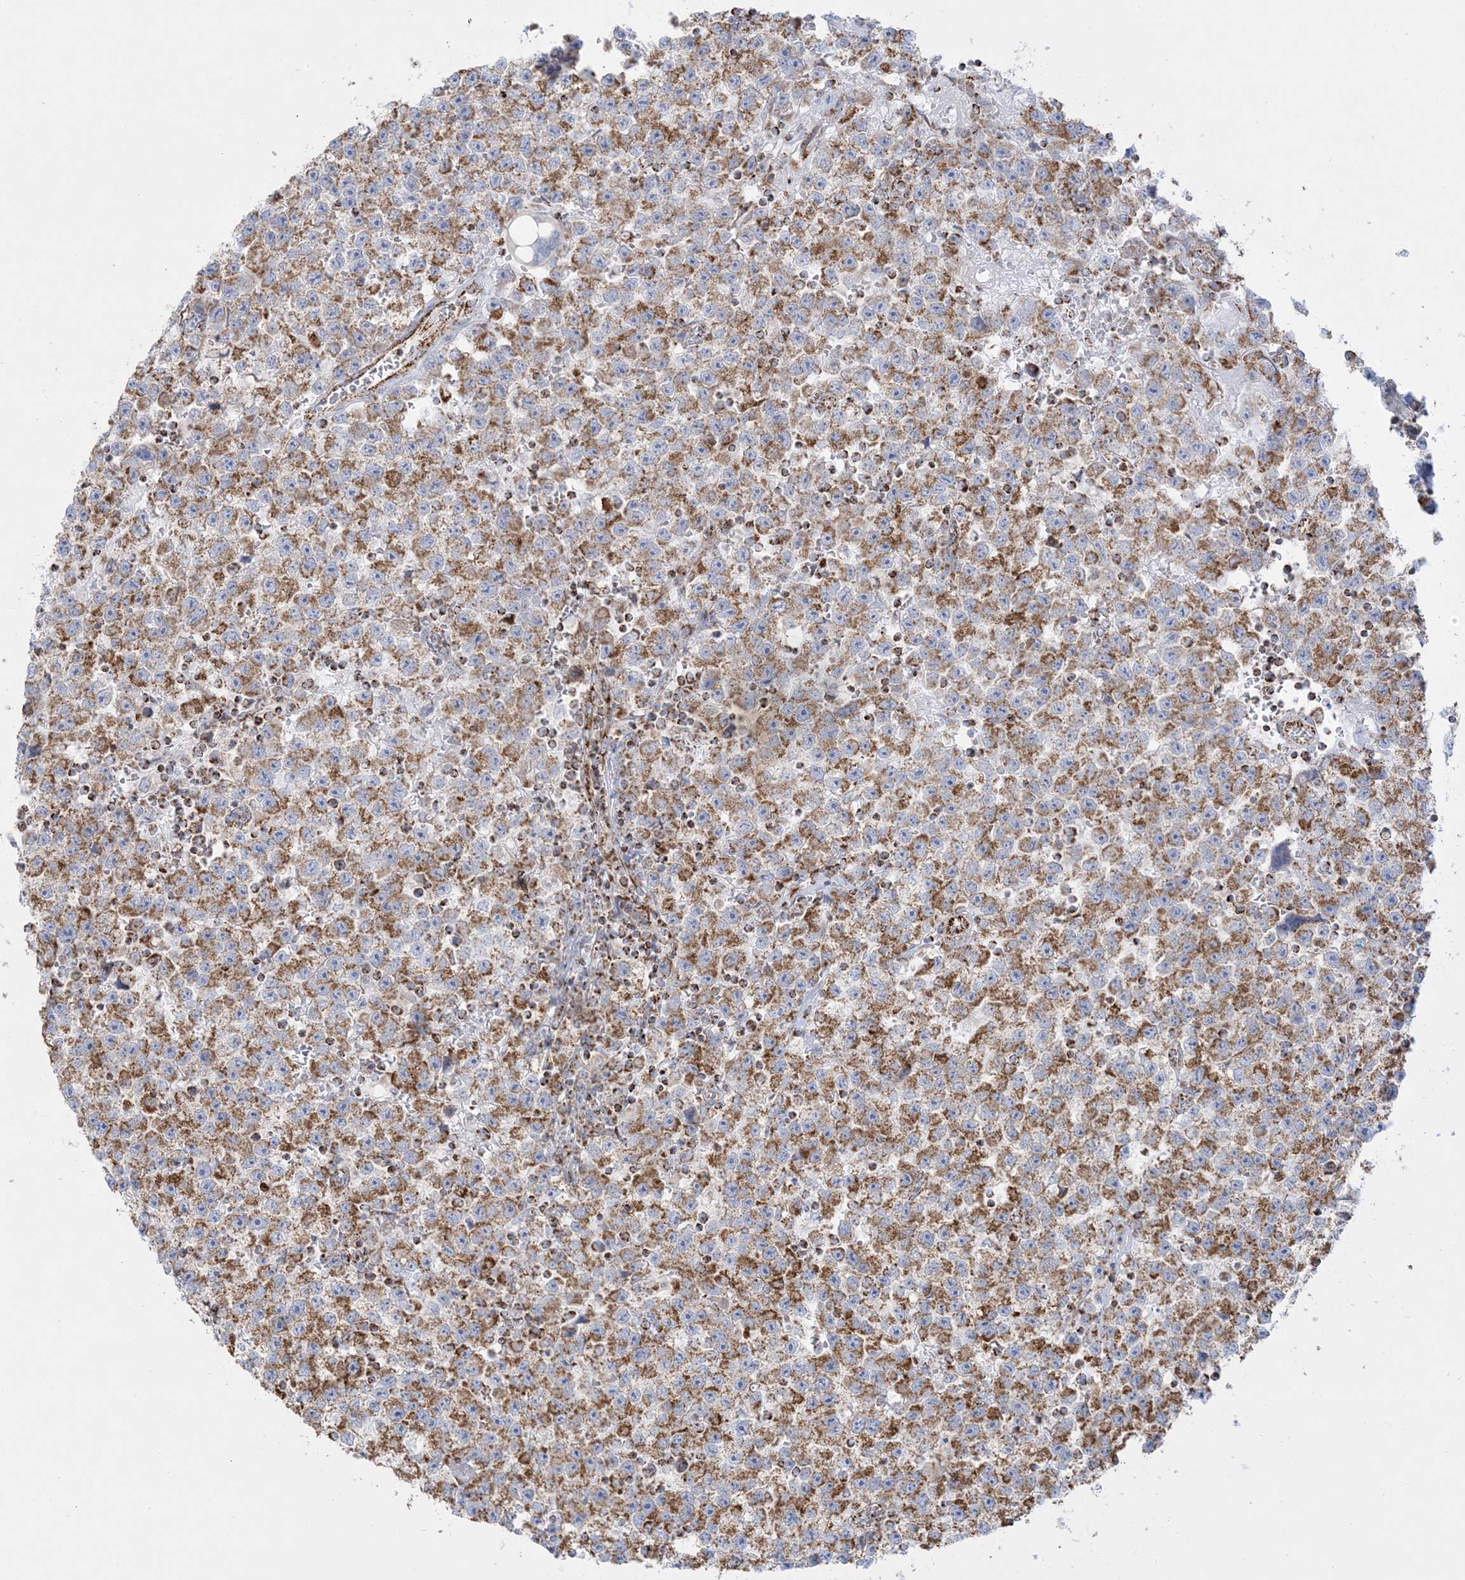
{"staining": {"intensity": "moderate", "quantity": ">75%", "location": "cytoplasmic/membranous"}, "tissue": "testis cancer", "cell_type": "Tumor cells", "image_type": "cancer", "snomed": [{"axis": "morphology", "description": "Seminoma, NOS"}, {"axis": "topography", "description": "Testis"}], "caption": "Immunohistochemical staining of seminoma (testis) demonstrates medium levels of moderate cytoplasmic/membranous protein staining in about >75% of tumor cells.", "gene": "MRPS36", "patient": {"sex": "male", "age": 22}}